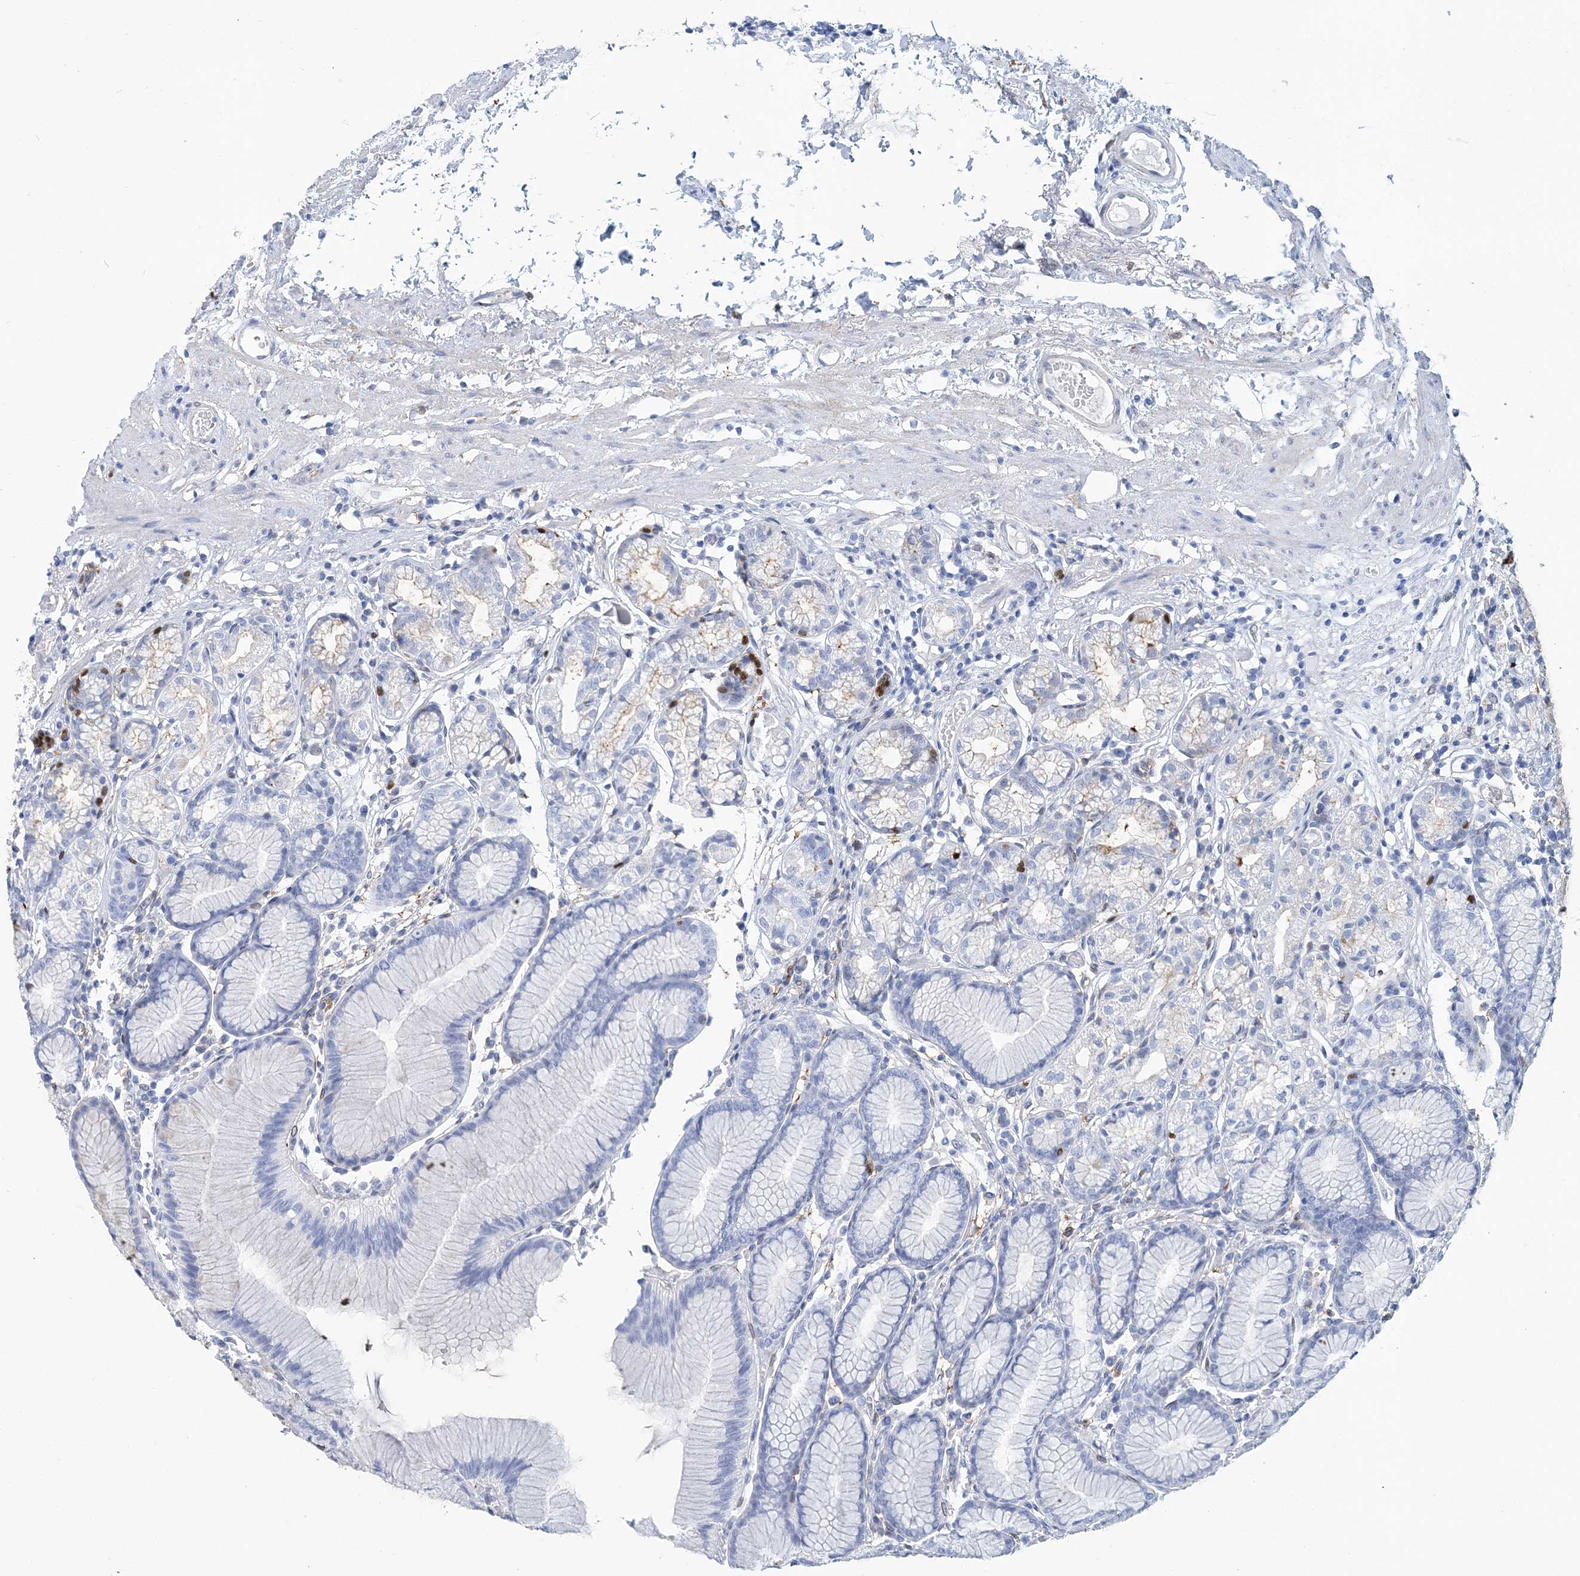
{"staining": {"intensity": "negative", "quantity": "none", "location": "none"}, "tissue": "stomach", "cell_type": "Glandular cells", "image_type": "normal", "snomed": [{"axis": "morphology", "description": "Normal tissue, NOS"}, {"axis": "topography", "description": "Stomach"}], "caption": "Immunohistochemistry micrograph of normal human stomach stained for a protein (brown), which displays no staining in glandular cells.", "gene": "NKX6", "patient": {"sex": "female", "age": 57}}